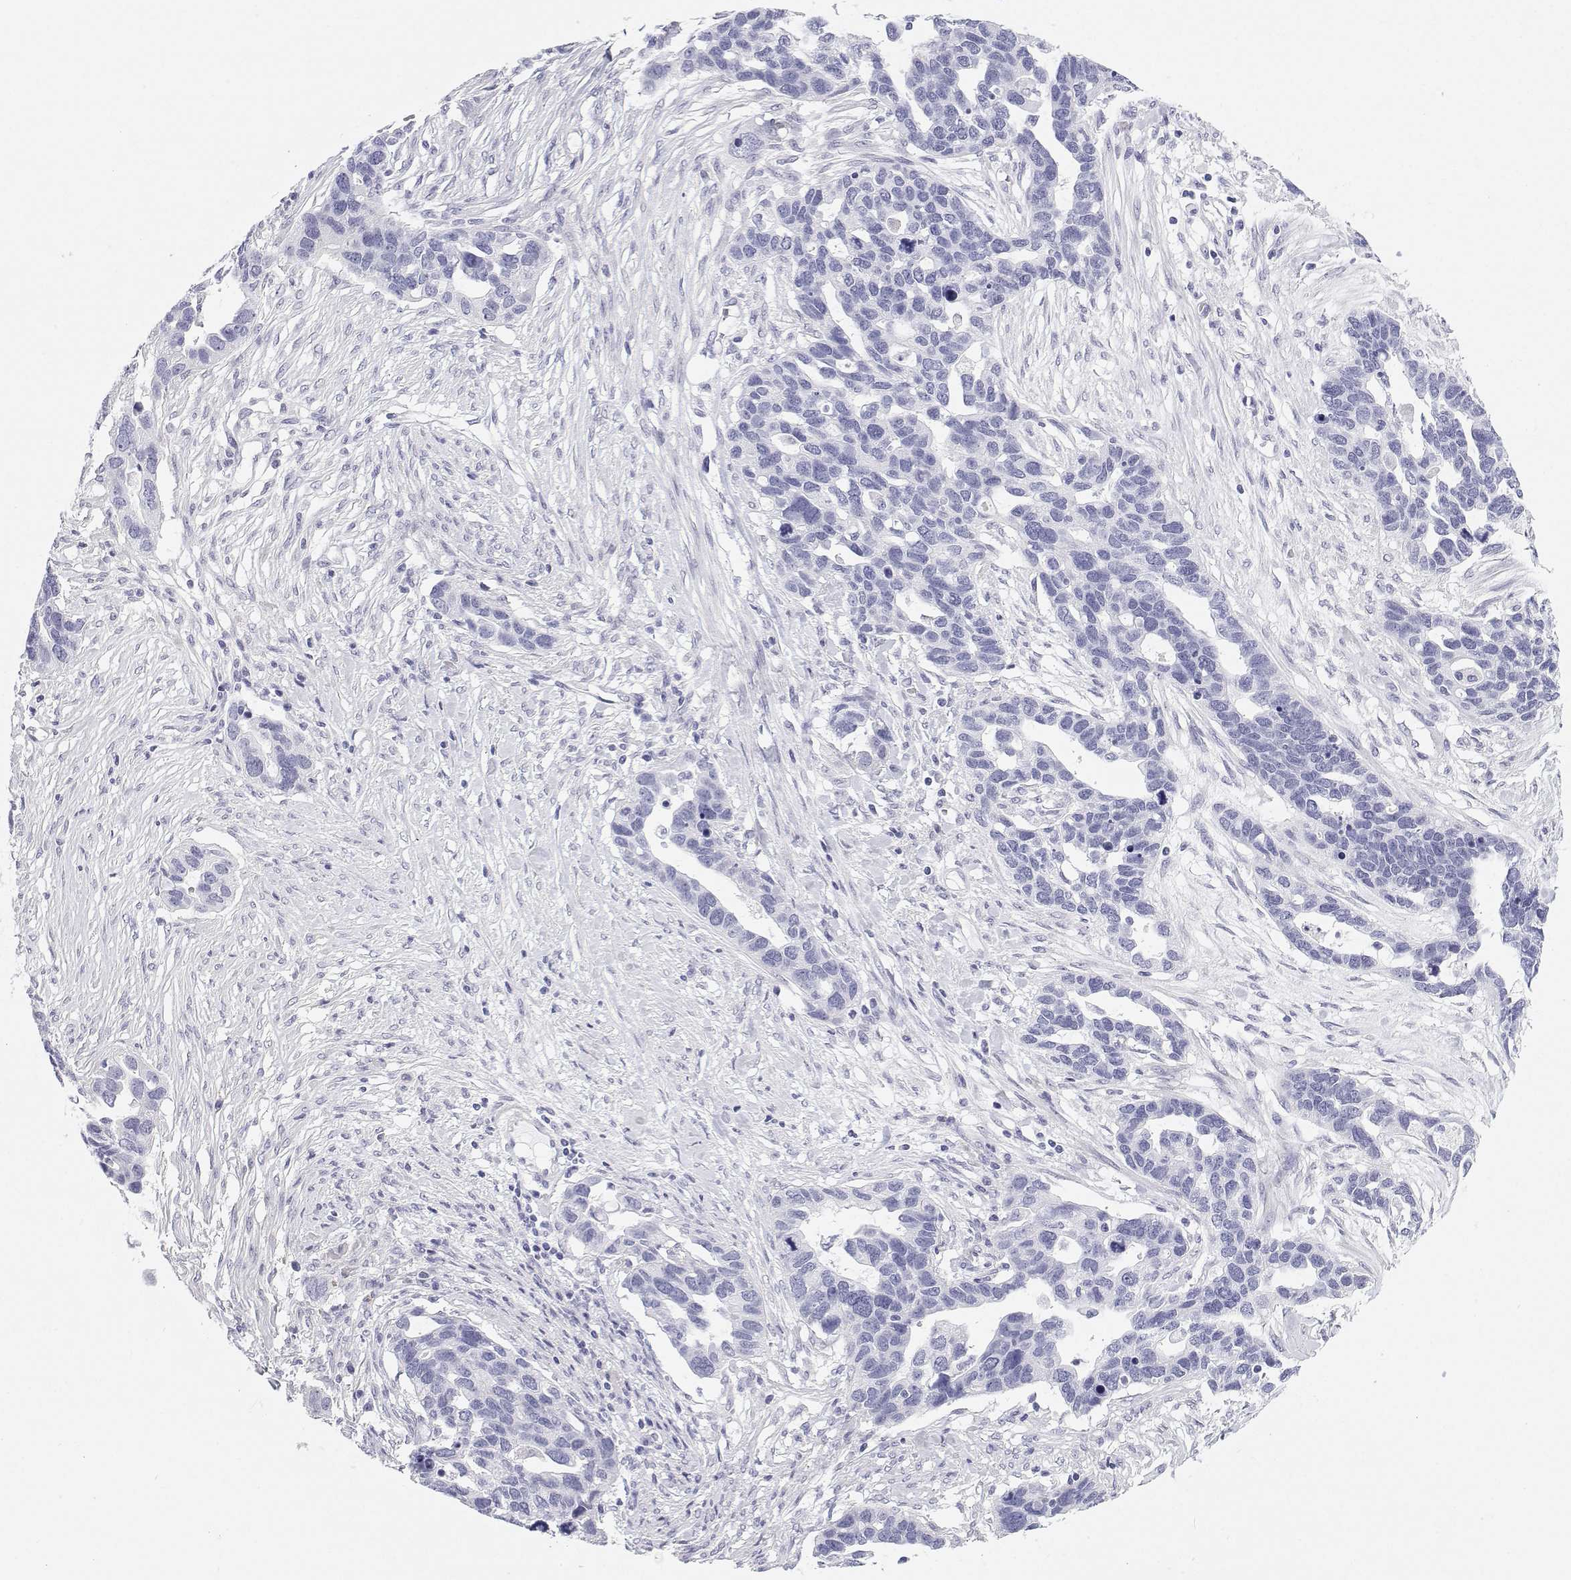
{"staining": {"intensity": "negative", "quantity": "none", "location": "none"}, "tissue": "ovarian cancer", "cell_type": "Tumor cells", "image_type": "cancer", "snomed": [{"axis": "morphology", "description": "Cystadenocarcinoma, serous, NOS"}, {"axis": "topography", "description": "Ovary"}], "caption": "This is an immunohistochemistry photomicrograph of ovarian cancer. There is no expression in tumor cells.", "gene": "BHMT", "patient": {"sex": "female", "age": 54}}